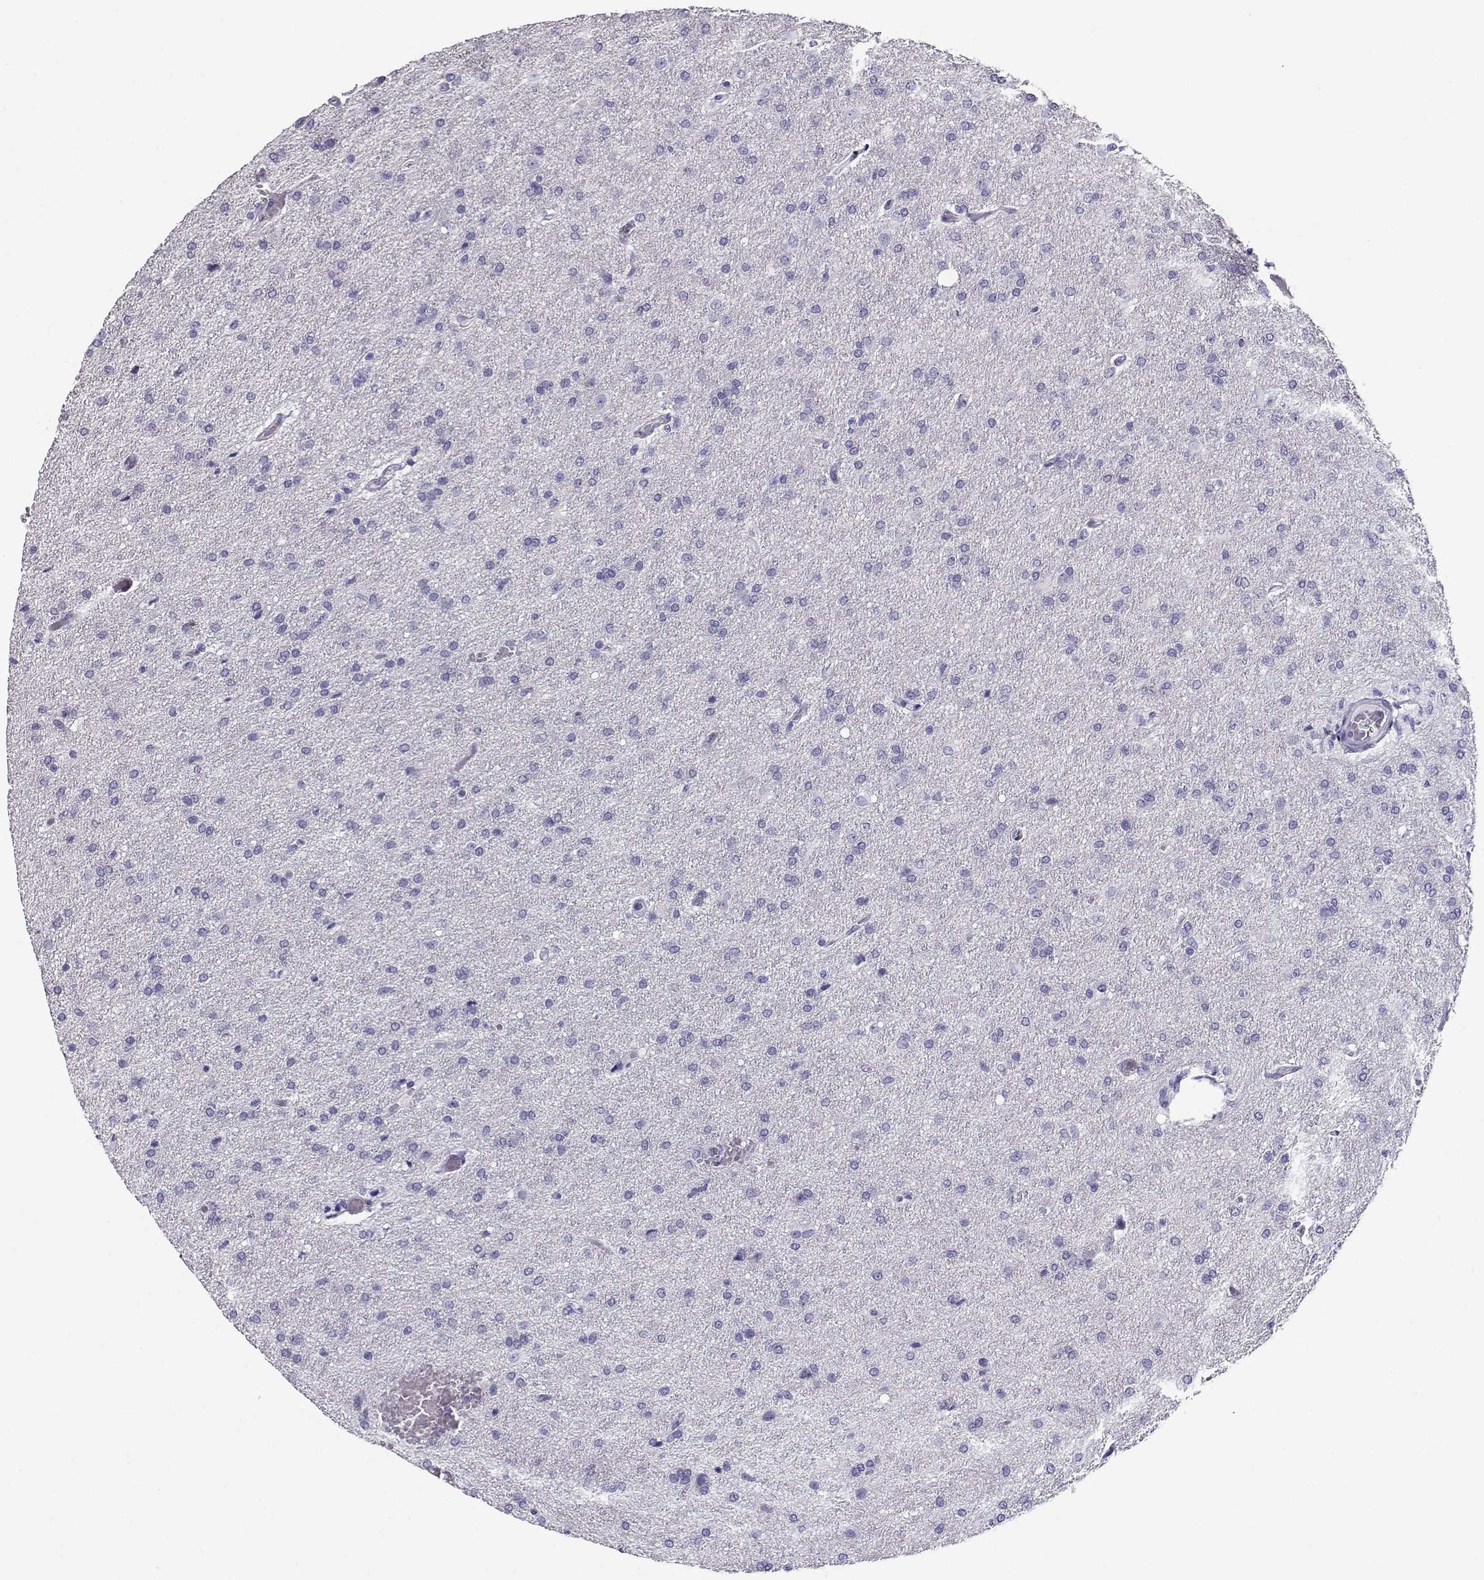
{"staining": {"intensity": "negative", "quantity": "none", "location": "none"}, "tissue": "glioma", "cell_type": "Tumor cells", "image_type": "cancer", "snomed": [{"axis": "morphology", "description": "Glioma, malignant, High grade"}, {"axis": "topography", "description": "Brain"}], "caption": "A high-resolution photomicrograph shows immunohistochemistry (IHC) staining of malignant glioma (high-grade), which shows no significant positivity in tumor cells.", "gene": "CRX", "patient": {"sex": "male", "age": 68}}